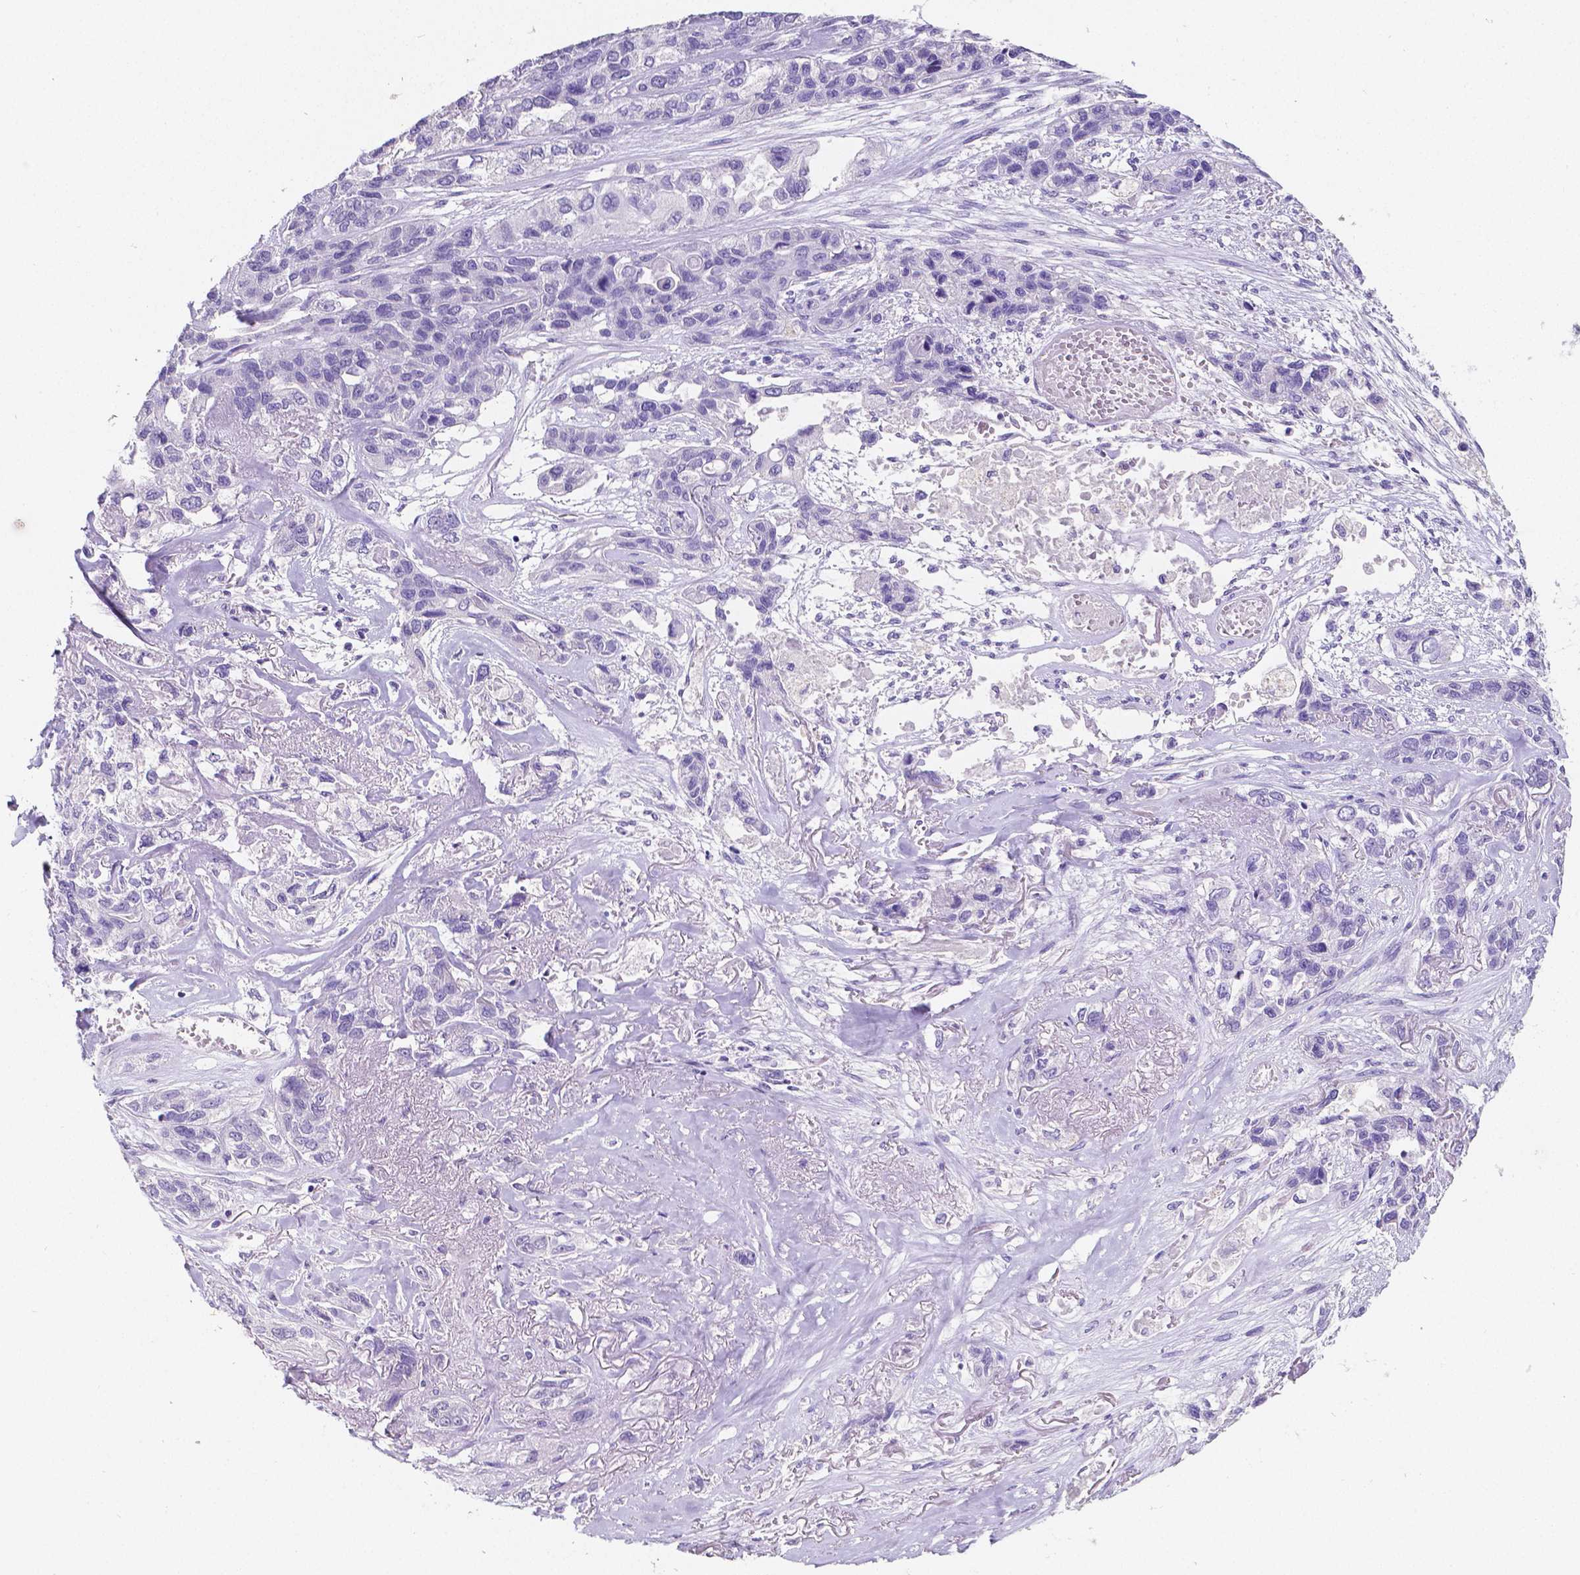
{"staining": {"intensity": "negative", "quantity": "none", "location": "none"}, "tissue": "lung cancer", "cell_type": "Tumor cells", "image_type": "cancer", "snomed": [{"axis": "morphology", "description": "Squamous cell carcinoma, NOS"}, {"axis": "topography", "description": "Lung"}], "caption": "High magnification brightfield microscopy of lung cancer stained with DAB (3,3'-diaminobenzidine) (brown) and counterstained with hematoxylin (blue): tumor cells show no significant positivity.", "gene": "SATB2", "patient": {"sex": "female", "age": 70}}